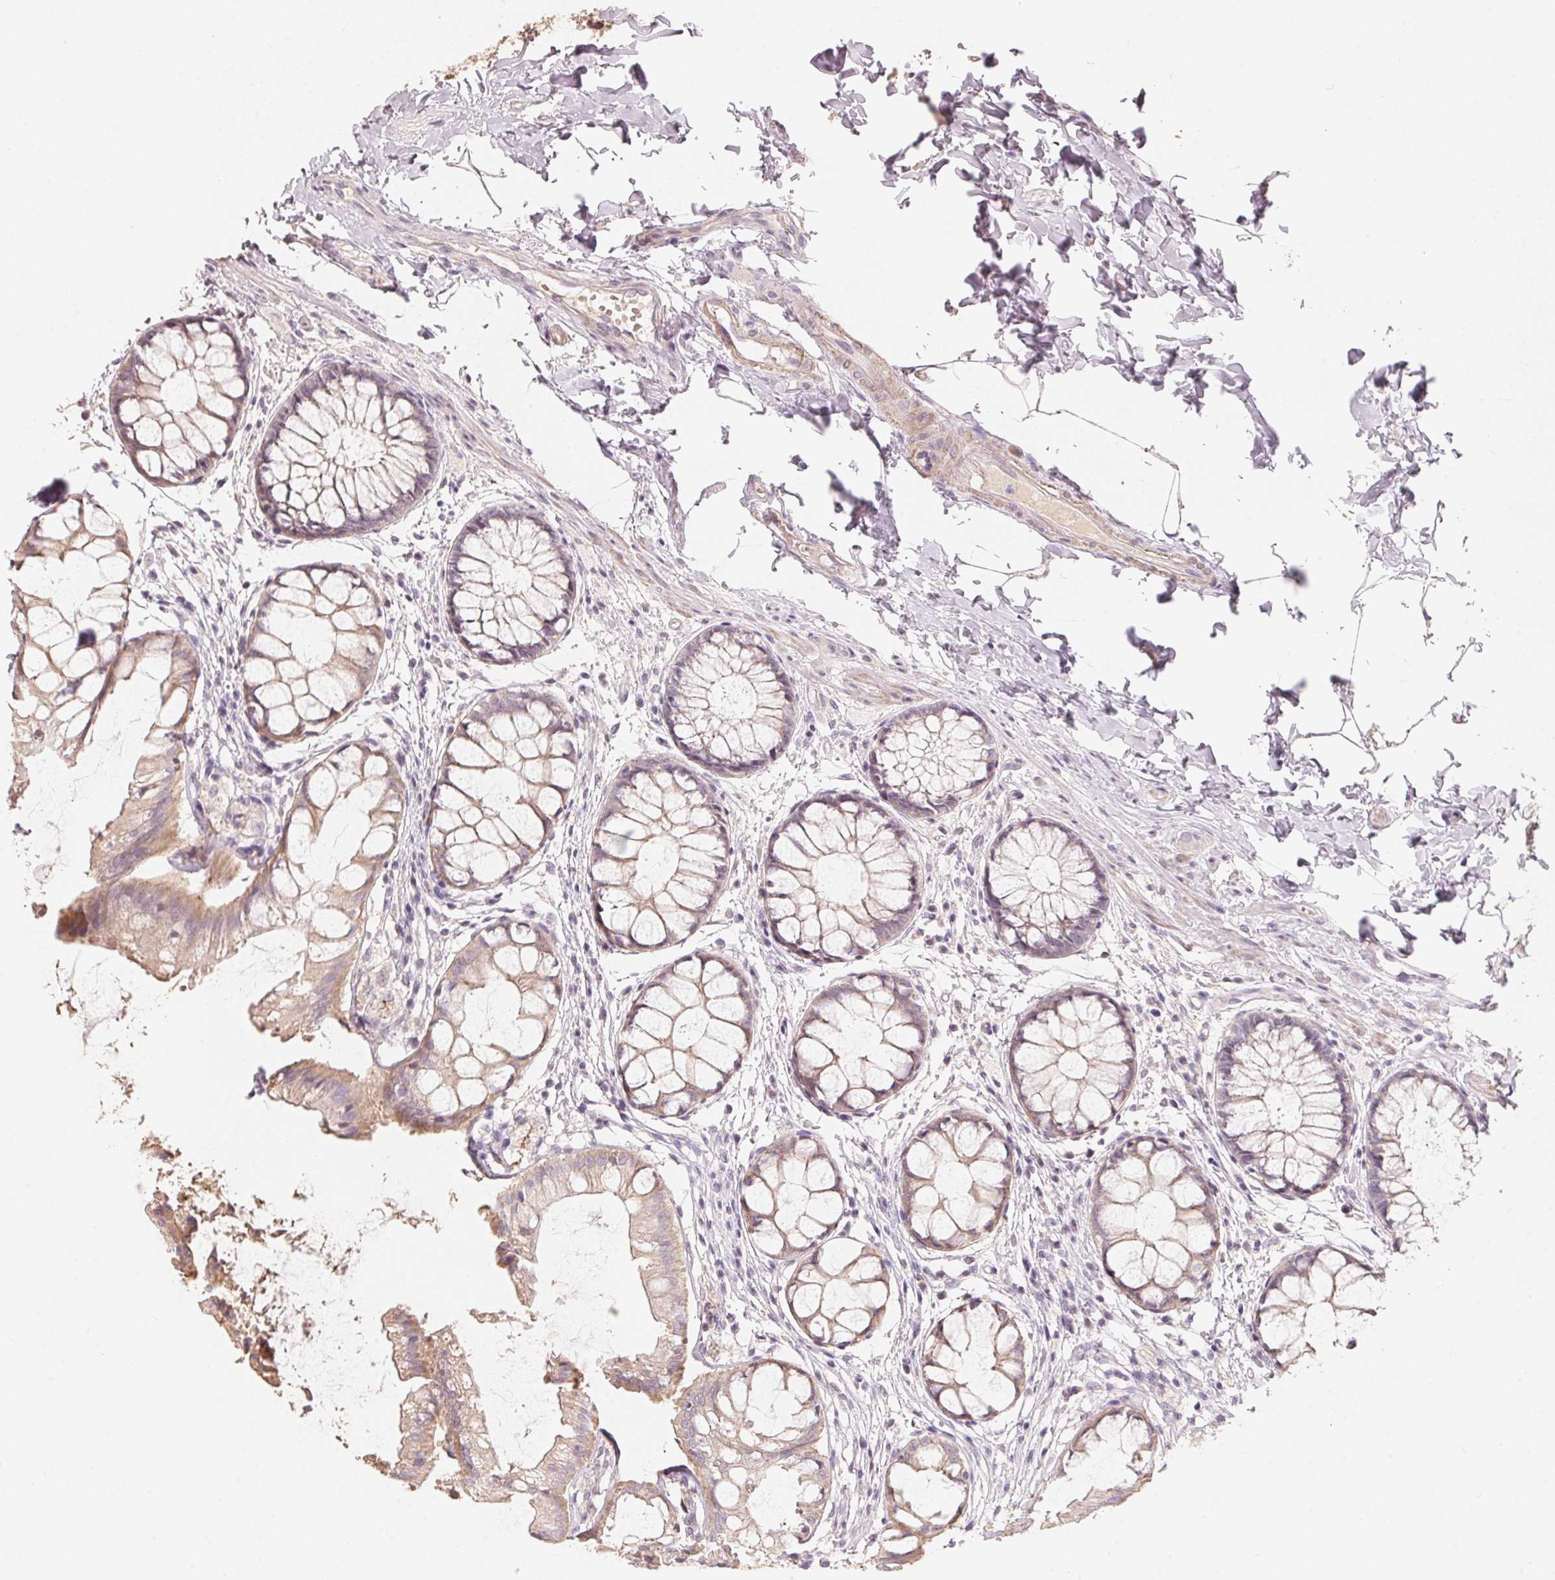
{"staining": {"intensity": "weak", "quantity": ">75%", "location": "cytoplasmic/membranous"}, "tissue": "rectum", "cell_type": "Glandular cells", "image_type": "normal", "snomed": [{"axis": "morphology", "description": "Normal tissue, NOS"}, {"axis": "topography", "description": "Rectum"}], "caption": "Immunohistochemical staining of unremarkable rectum displays low levels of weak cytoplasmic/membranous staining in approximately >75% of glandular cells. (DAB = brown stain, brightfield microscopy at high magnification).", "gene": "TP53AIP1", "patient": {"sex": "female", "age": 62}}